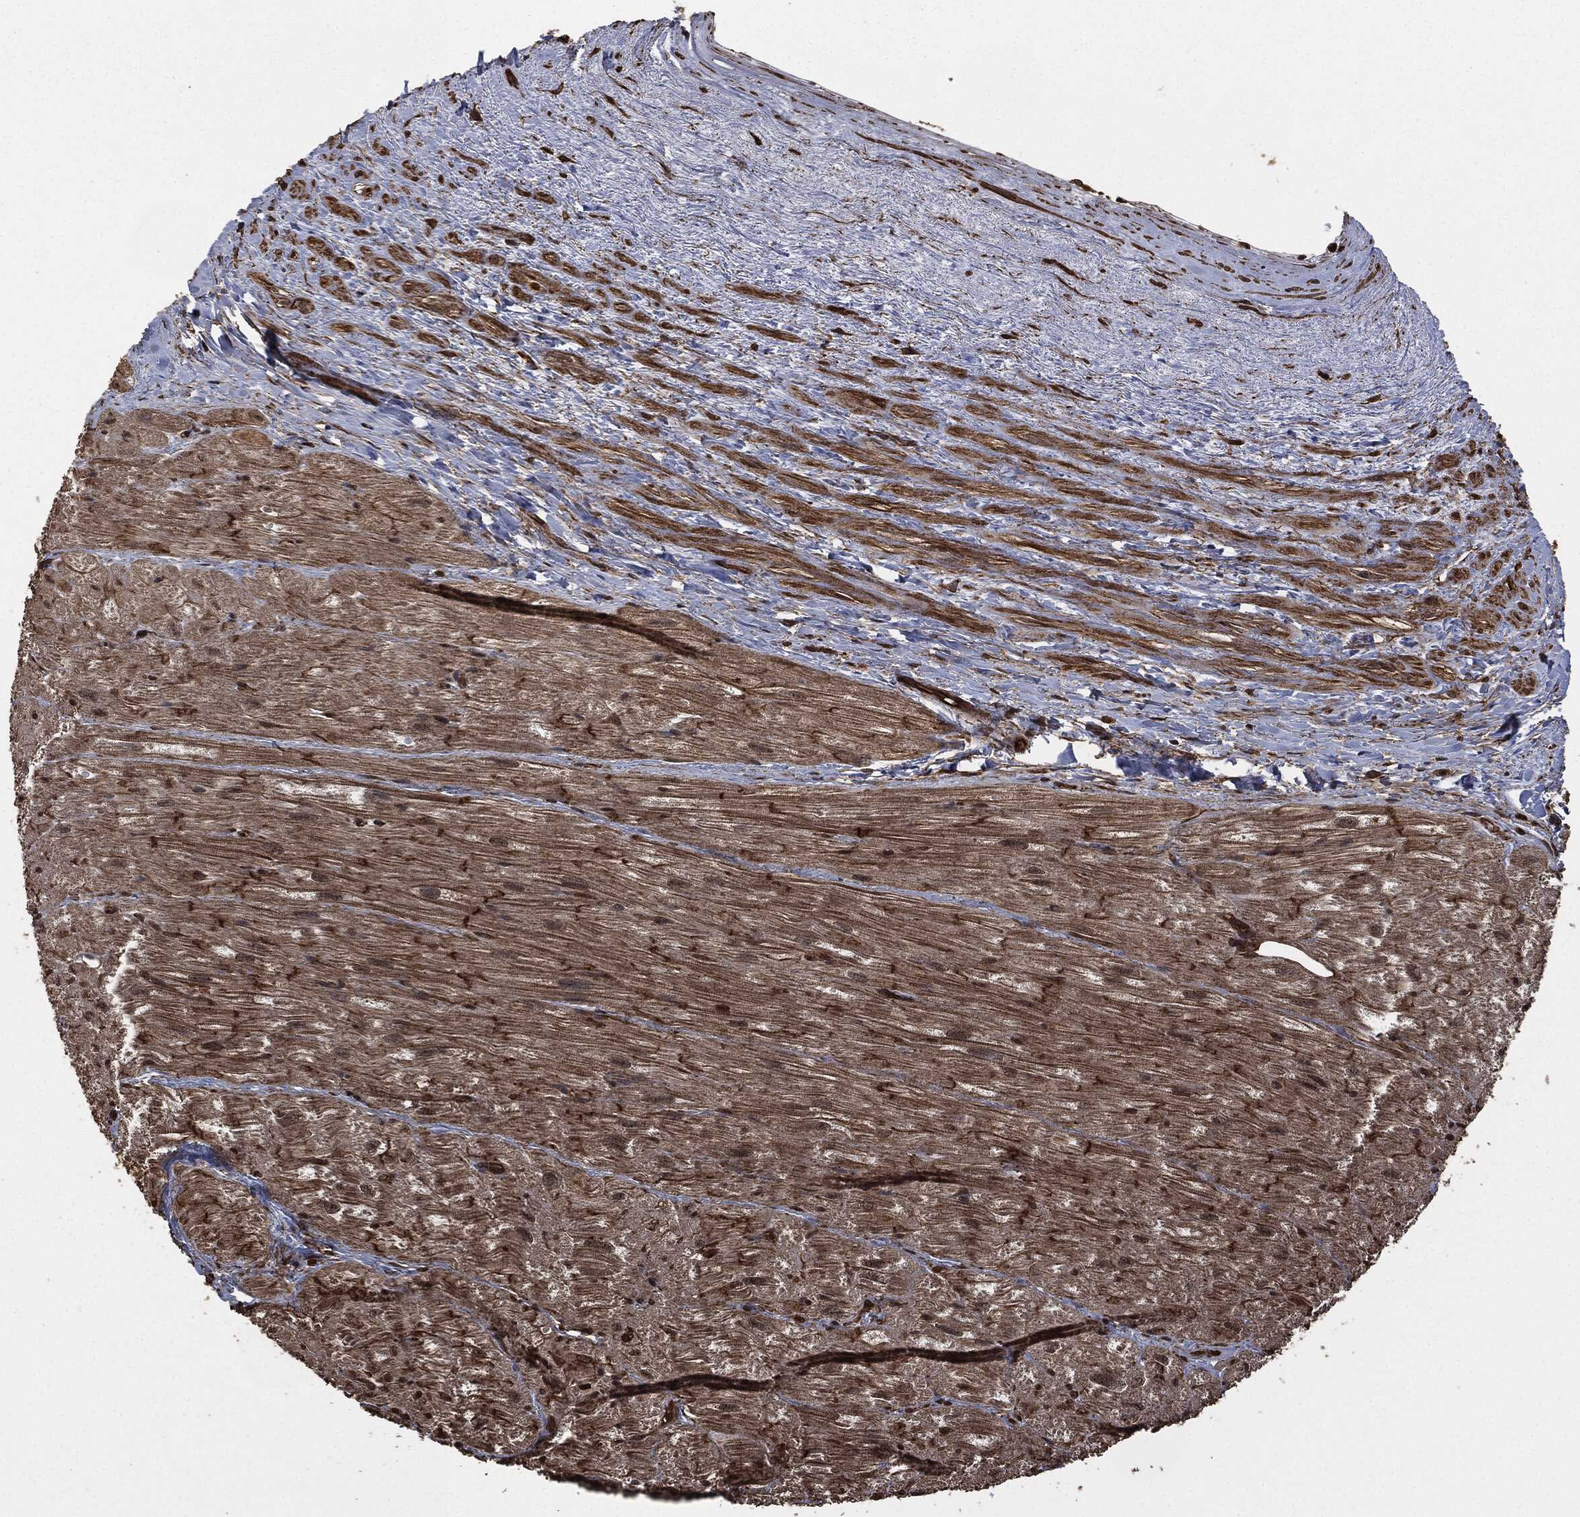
{"staining": {"intensity": "moderate", "quantity": "25%-75%", "location": "cytoplasmic/membranous"}, "tissue": "heart muscle", "cell_type": "Cardiomyocytes", "image_type": "normal", "snomed": [{"axis": "morphology", "description": "Normal tissue, NOS"}, {"axis": "topography", "description": "Heart"}], "caption": "Protein staining exhibits moderate cytoplasmic/membranous expression in about 25%-75% of cardiomyocytes in normal heart muscle.", "gene": "HRAS", "patient": {"sex": "male", "age": 62}}